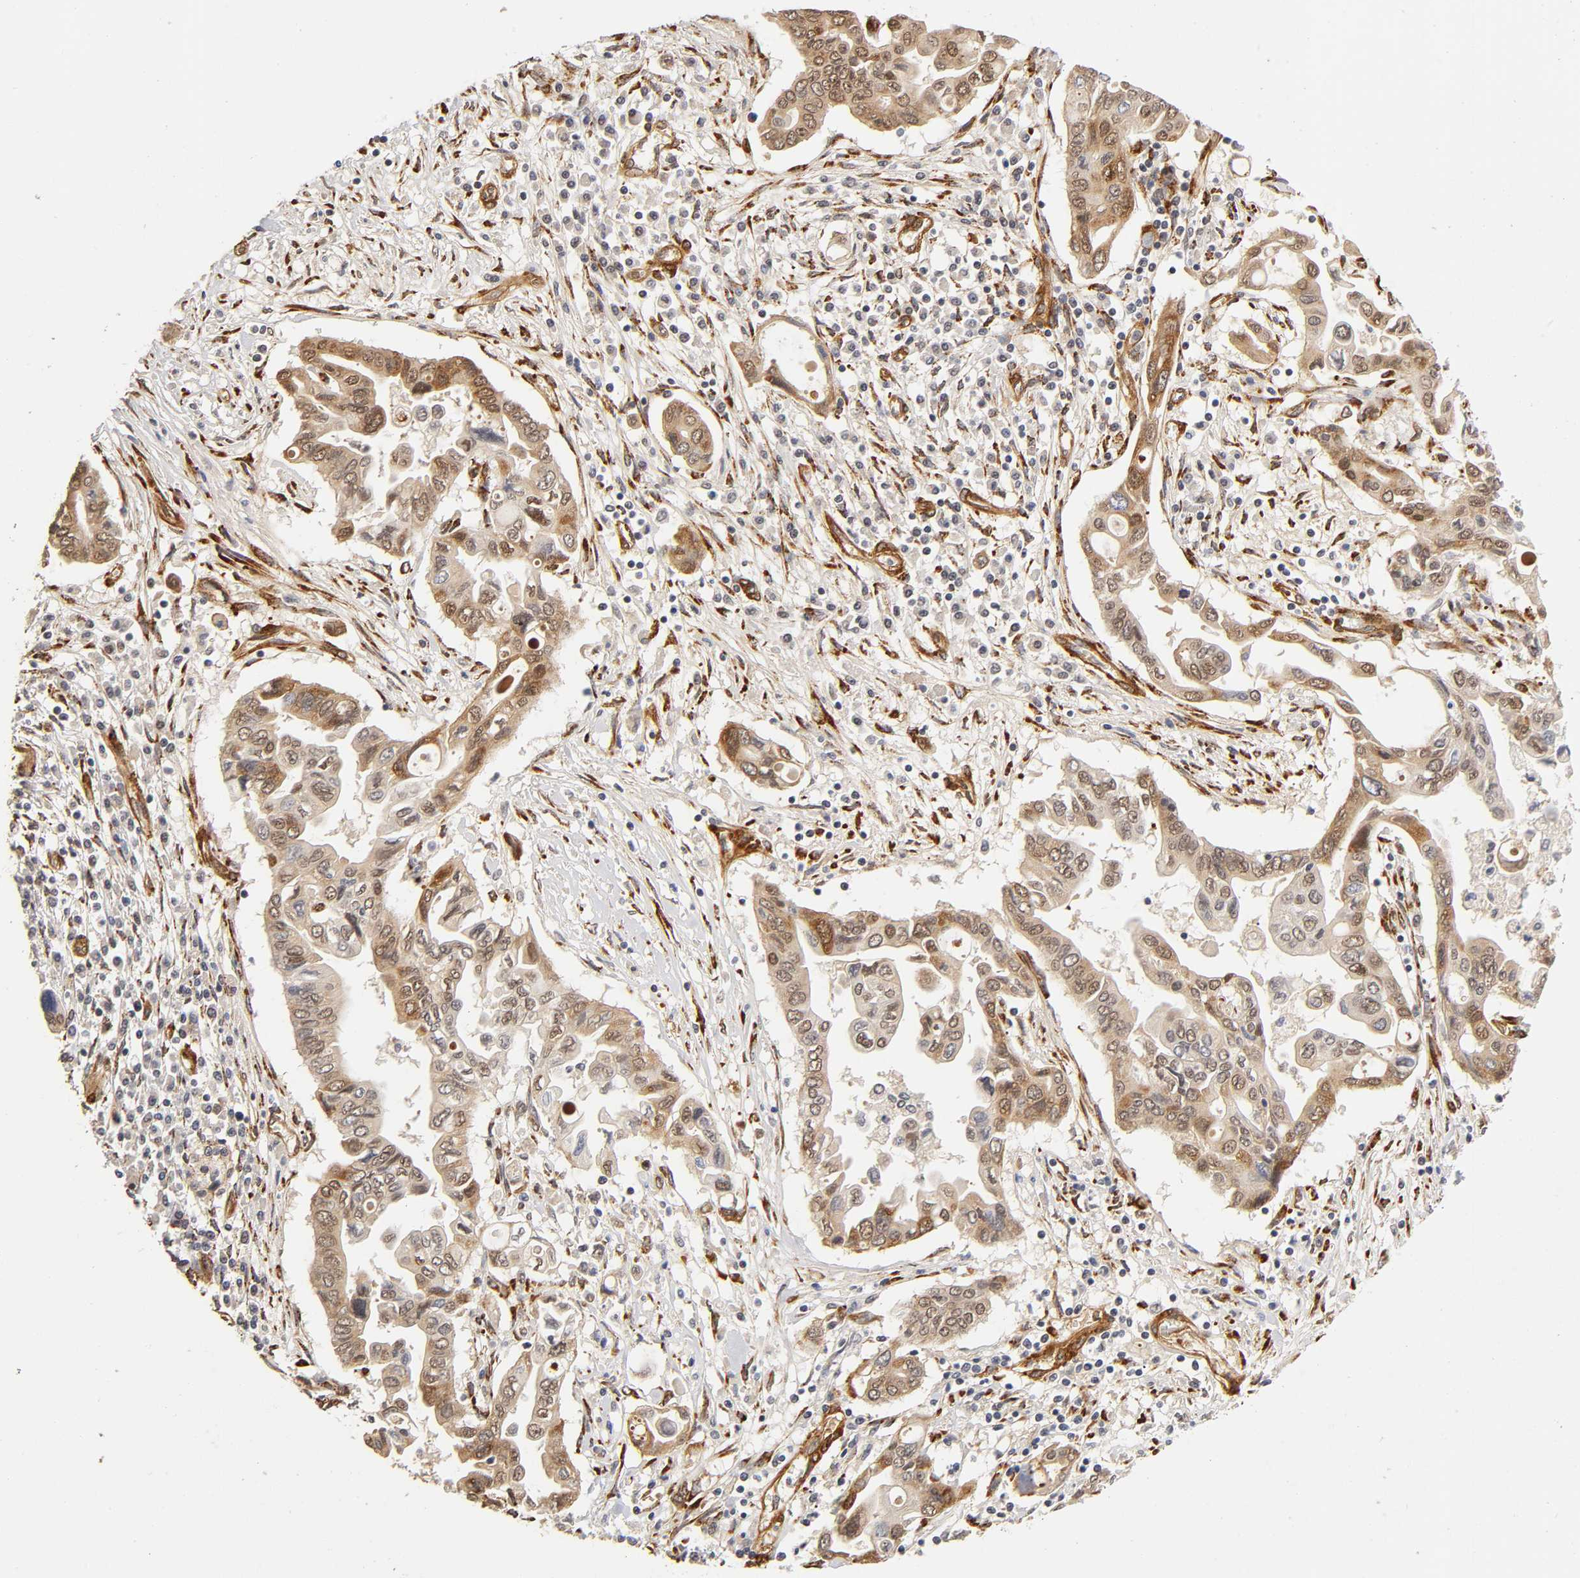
{"staining": {"intensity": "moderate", "quantity": "25%-75%", "location": "cytoplasmic/membranous"}, "tissue": "pancreatic cancer", "cell_type": "Tumor cells", "image_type": "cancer", "snomed": [{"axis": "morphology", "description": "Adenocarcinoma, NOS"}, {"axis": "topography", "description": "Pancreas"}], "caption": "A micrograph of human pancreatic cancer stained for a protein displays moderate cytoplasmic/membranous brown staining in tumor cells.", "gene": "LAMB1", "patient": {"sex": "female", "age": 57}}